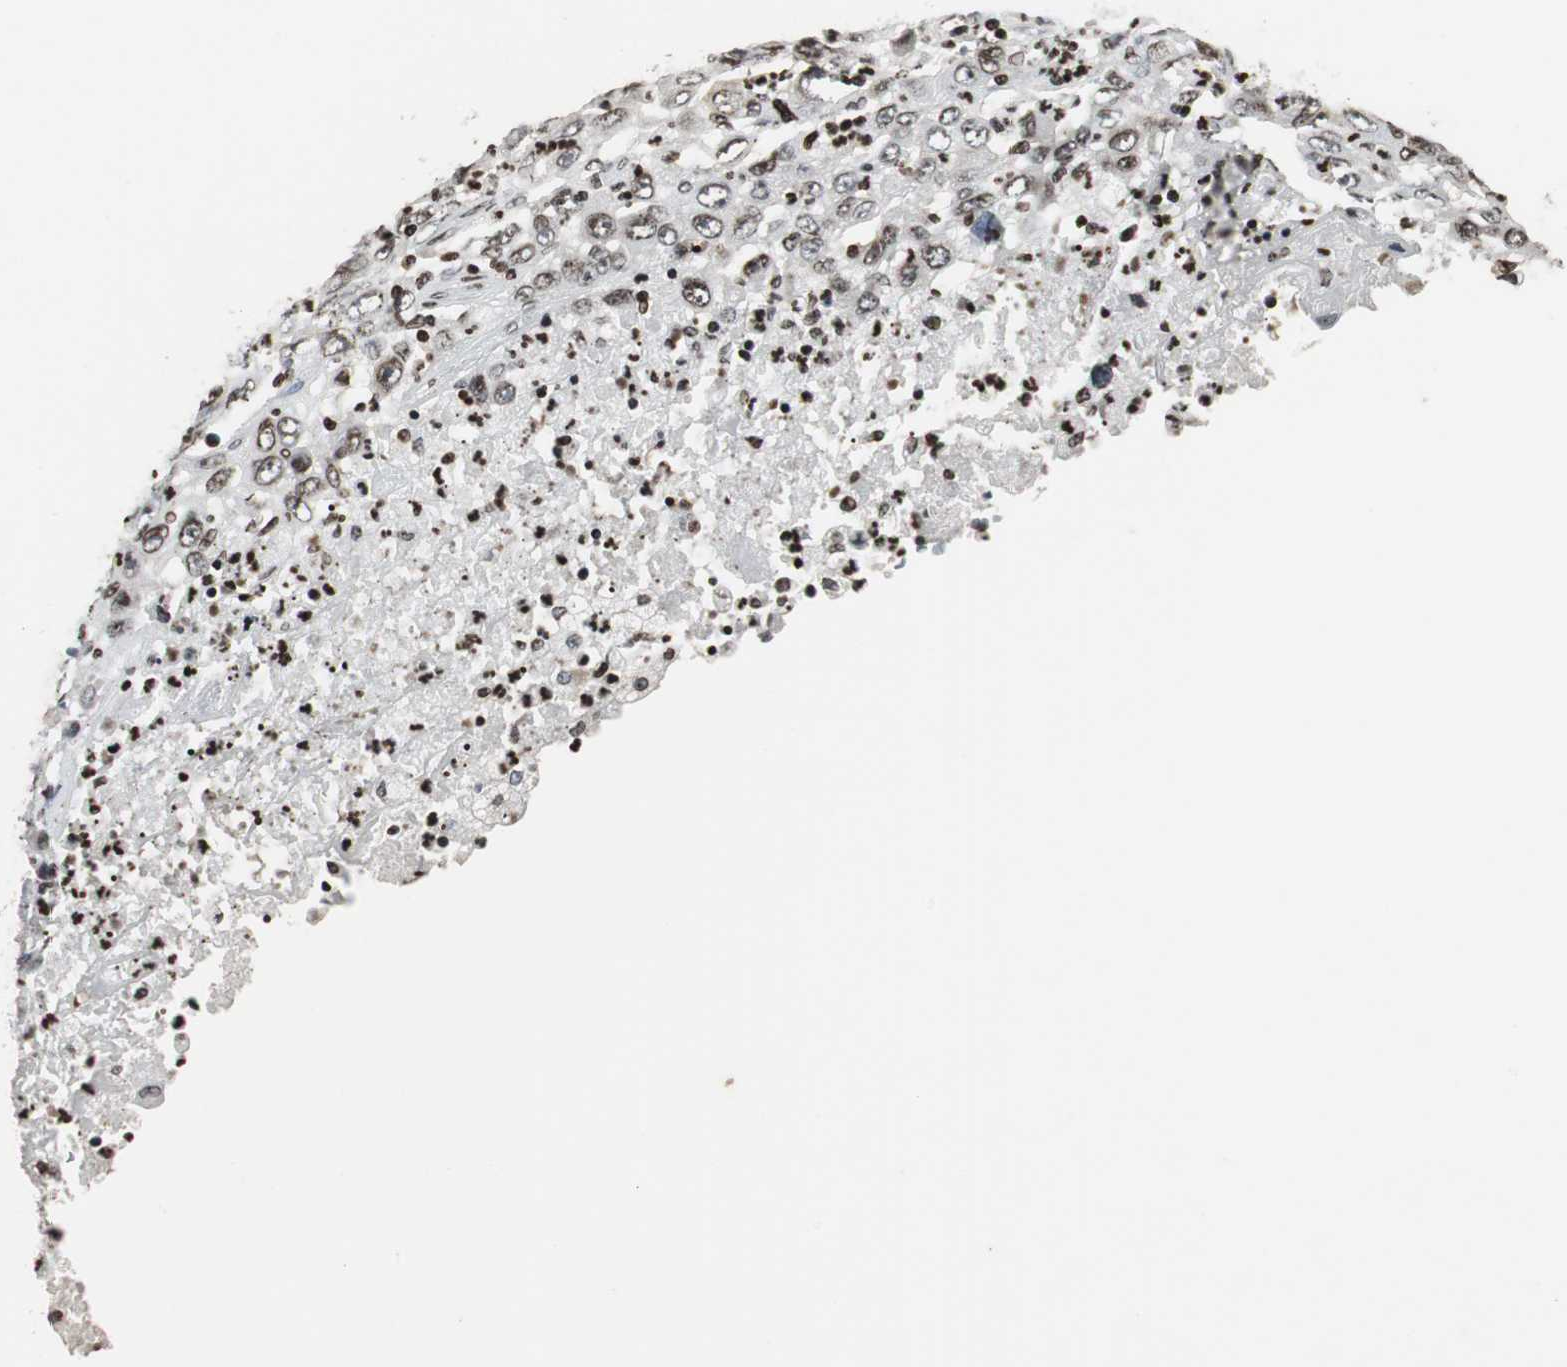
{"staining": {"intensity": "weak", "quantity": "<25%", "location": "nuclear"}, "tissue": "melanoma", "cell_type": "Tumor cells", "image_type": "cancer", "snomed": [{"axis": "morphology", "description": "Malignant melanoma, Metastatic site"}, {"axis": "topography", "description": "Skin"}], "caption": "Tumor cells show no significant positivity in melanoma.", "gene": "PAXIP1", "patient": {"sex": "female", "age": 56}}